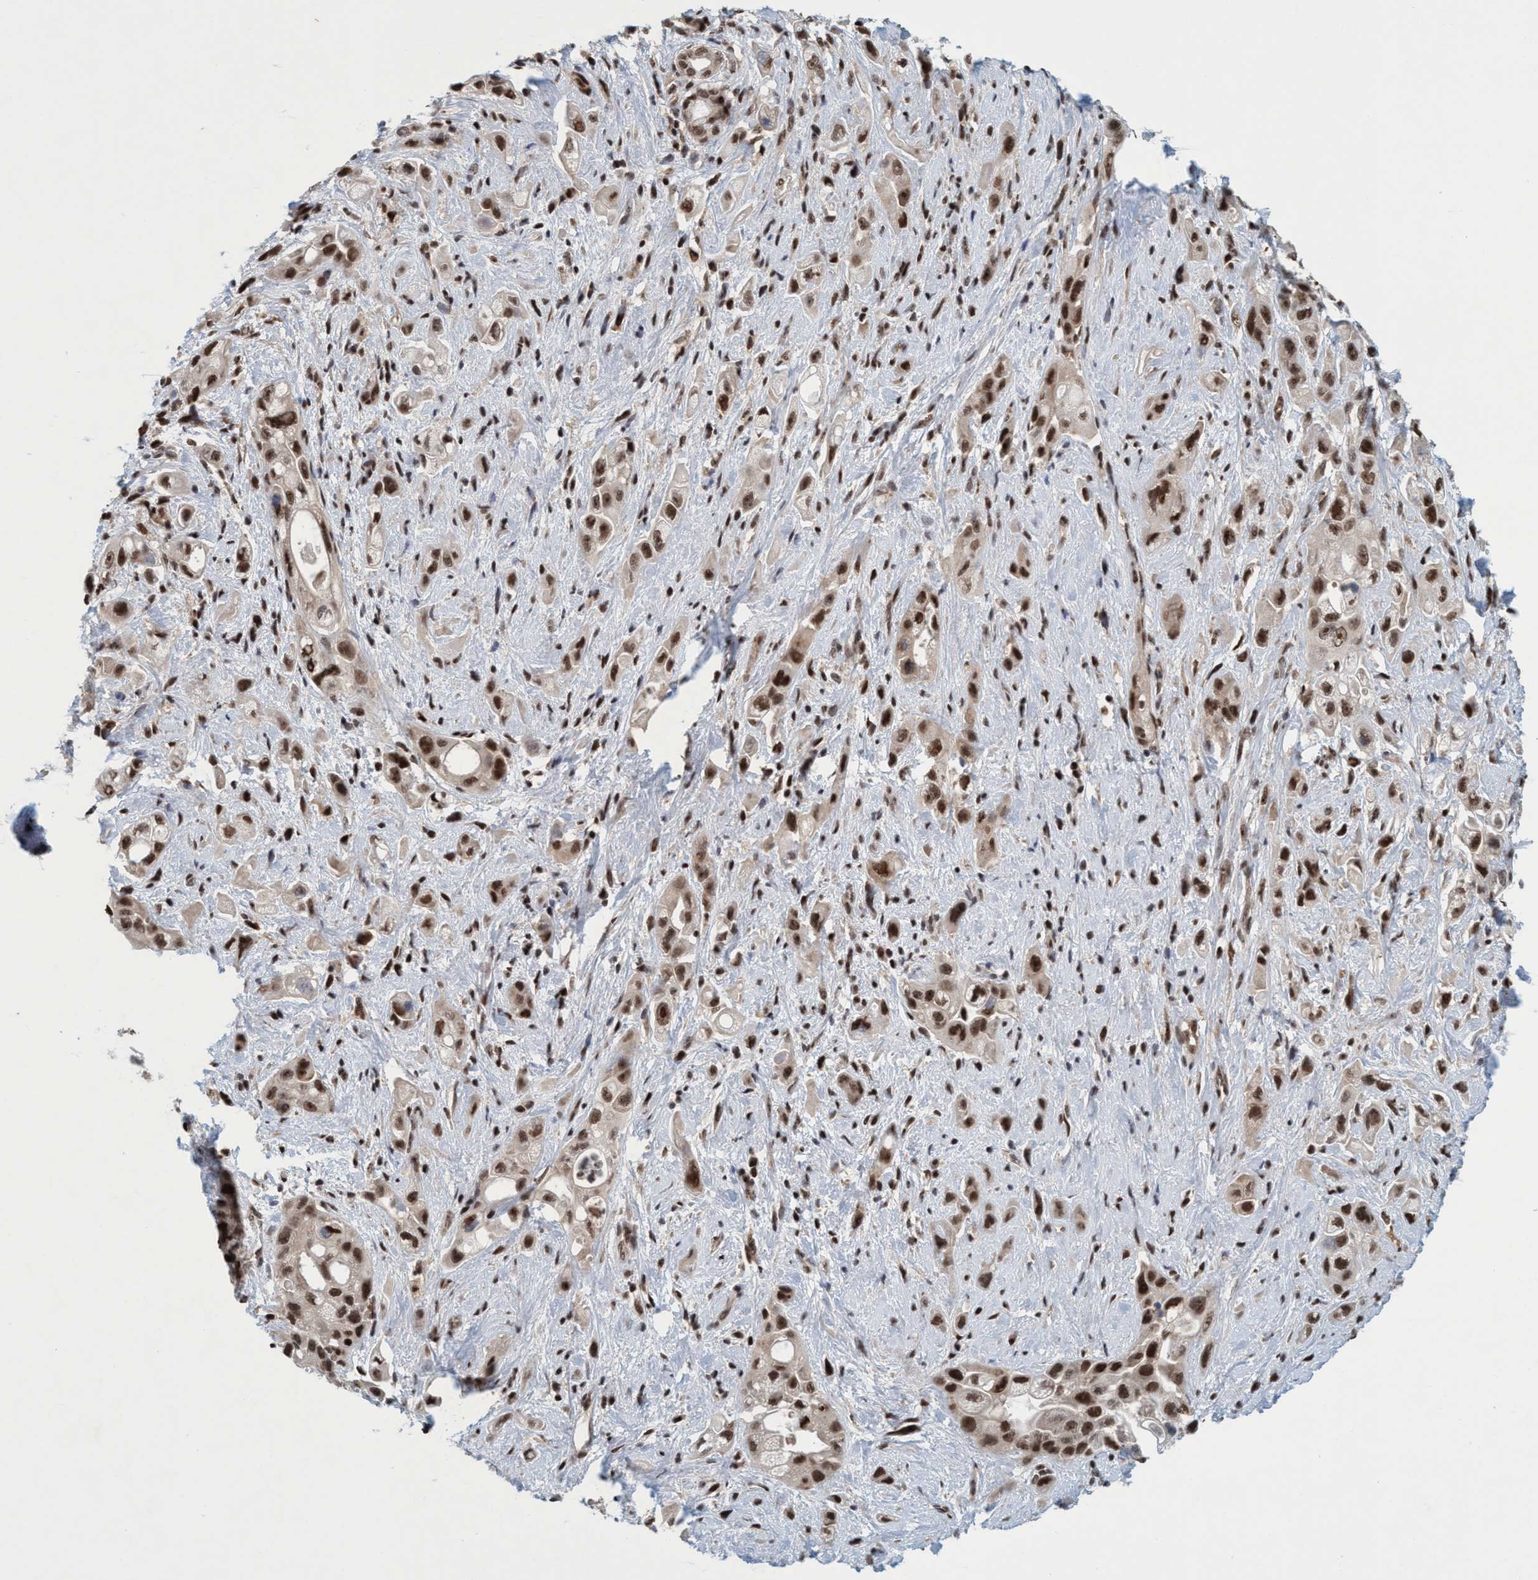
{"staining": {"intensity": "moderate", "quantity": ">75%", "location": "nuclear"}, "tissue": "pancreatic cancer", "cell_type": "Tumor cells", "image_type": "cancer", "snomed": [{"axis": "morphology", "description": "Adenocarcinoma, NOS"}, {"axis": "topography", "description": "Pancreas"}], "caption": "Pancreatic adenocarcinoma tissue displays moderate nuclear staining in approximately >75% of tumor cells, visualized by immunohistochemistry. (DAB IHC, brown staining for protein, blue staining for nuclei).", "gene": "SMCR8", "patient": {"sex": "female", "age": 66}}